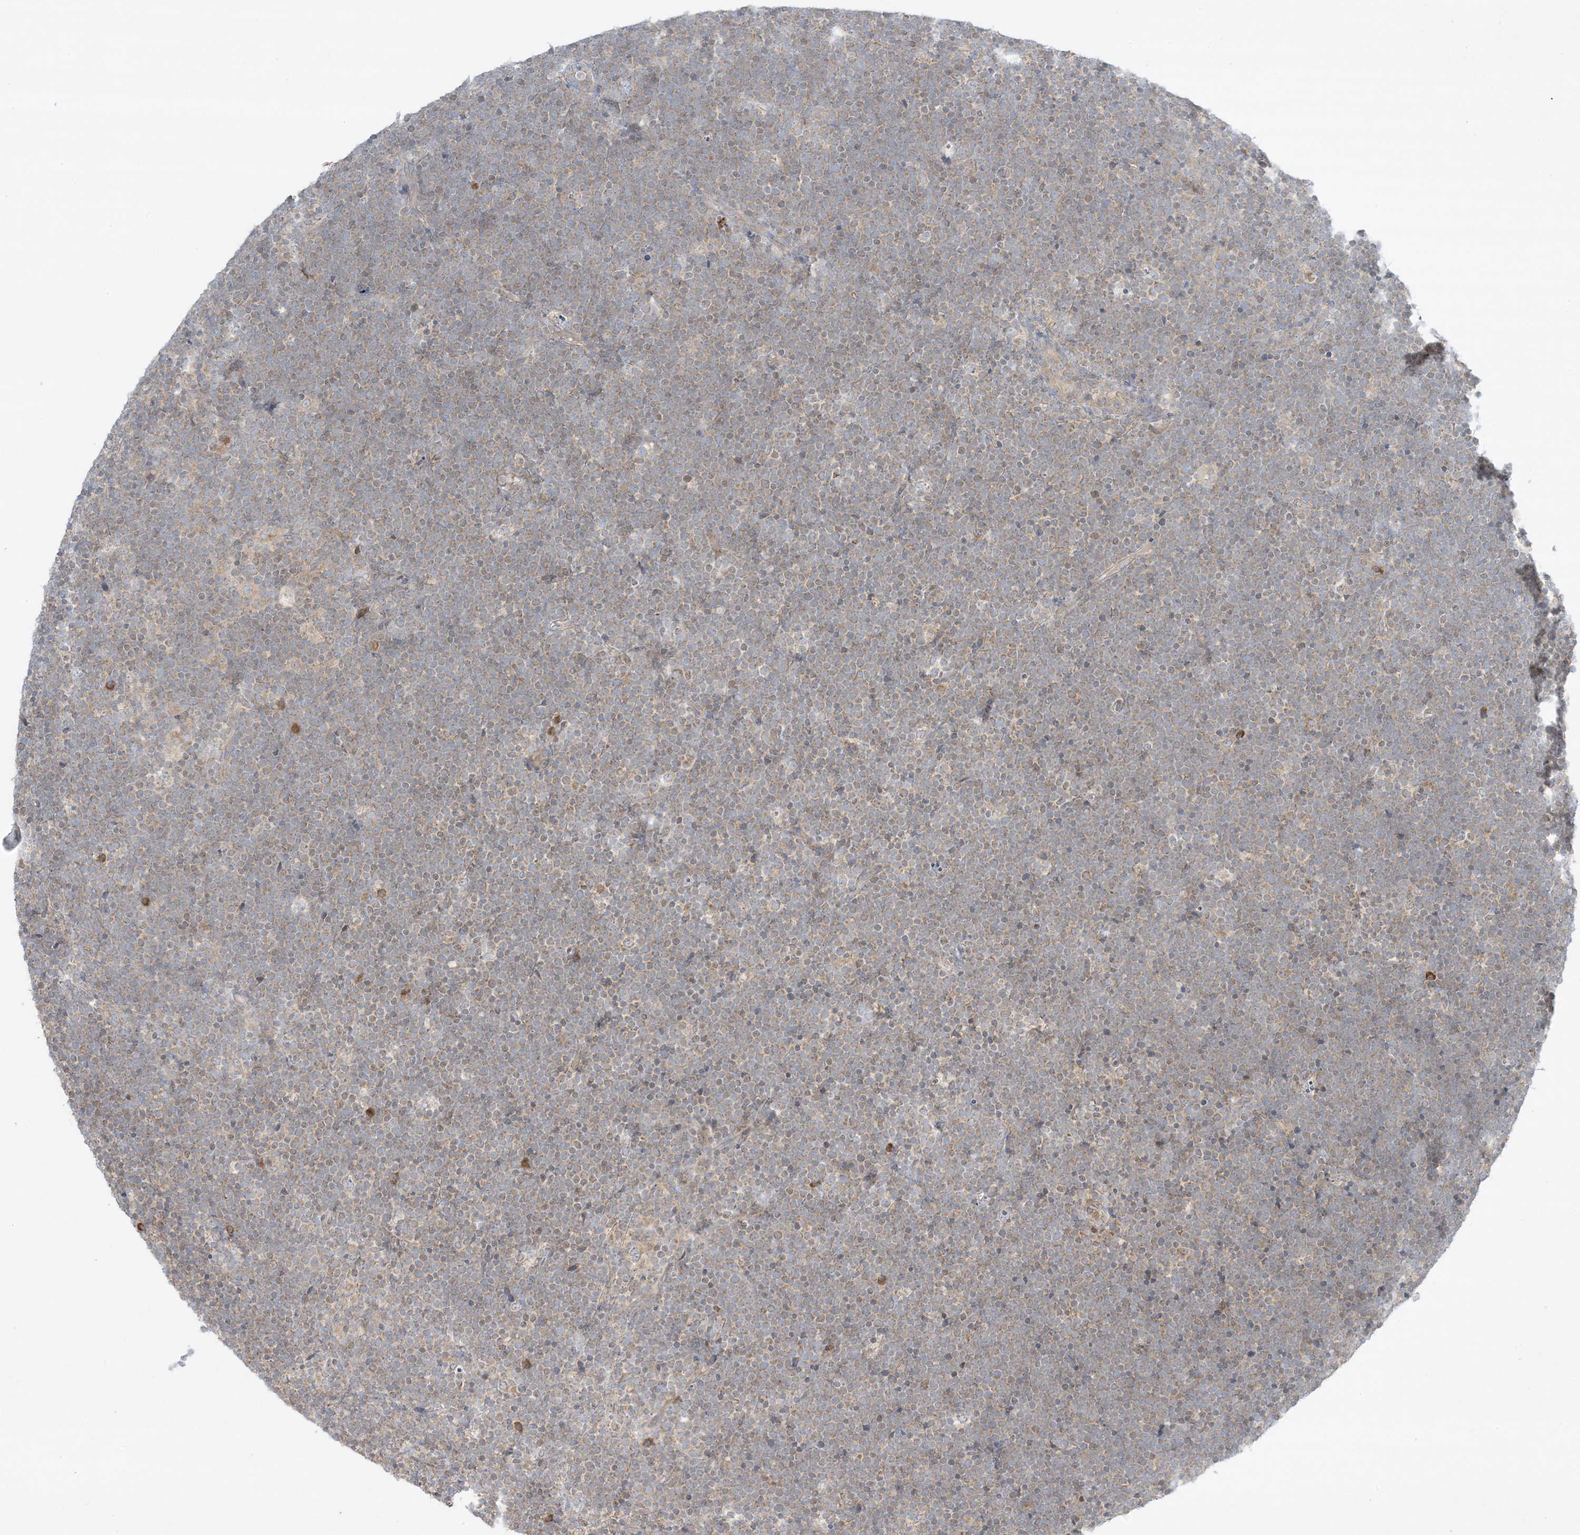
{"staining": {"intensity": "negative", "quantity": "none", "location": "none"}, "tissue": "lymphoma", "cell_type": "Tumor cells", "image_type": "cancer", "snomed": [{"axis": "morphology", "description": "Malignant lymphoma, non-Hodgkin's type, High grade"}, {"axis": "topography", "description": "Lymph node"}], "caption": "A photomicrograph of human malignant lymphoma, non-Hodgkin's type (high-grade) is negative for staining in tumor cells. Brightfield microscopy of immunohistochemistry (IHC) stained with DAB (brown) and hematoxylin (blue), captured at high magnification.", "gene": "RPP40", "patient": {"sex": "male", "age": 13}}